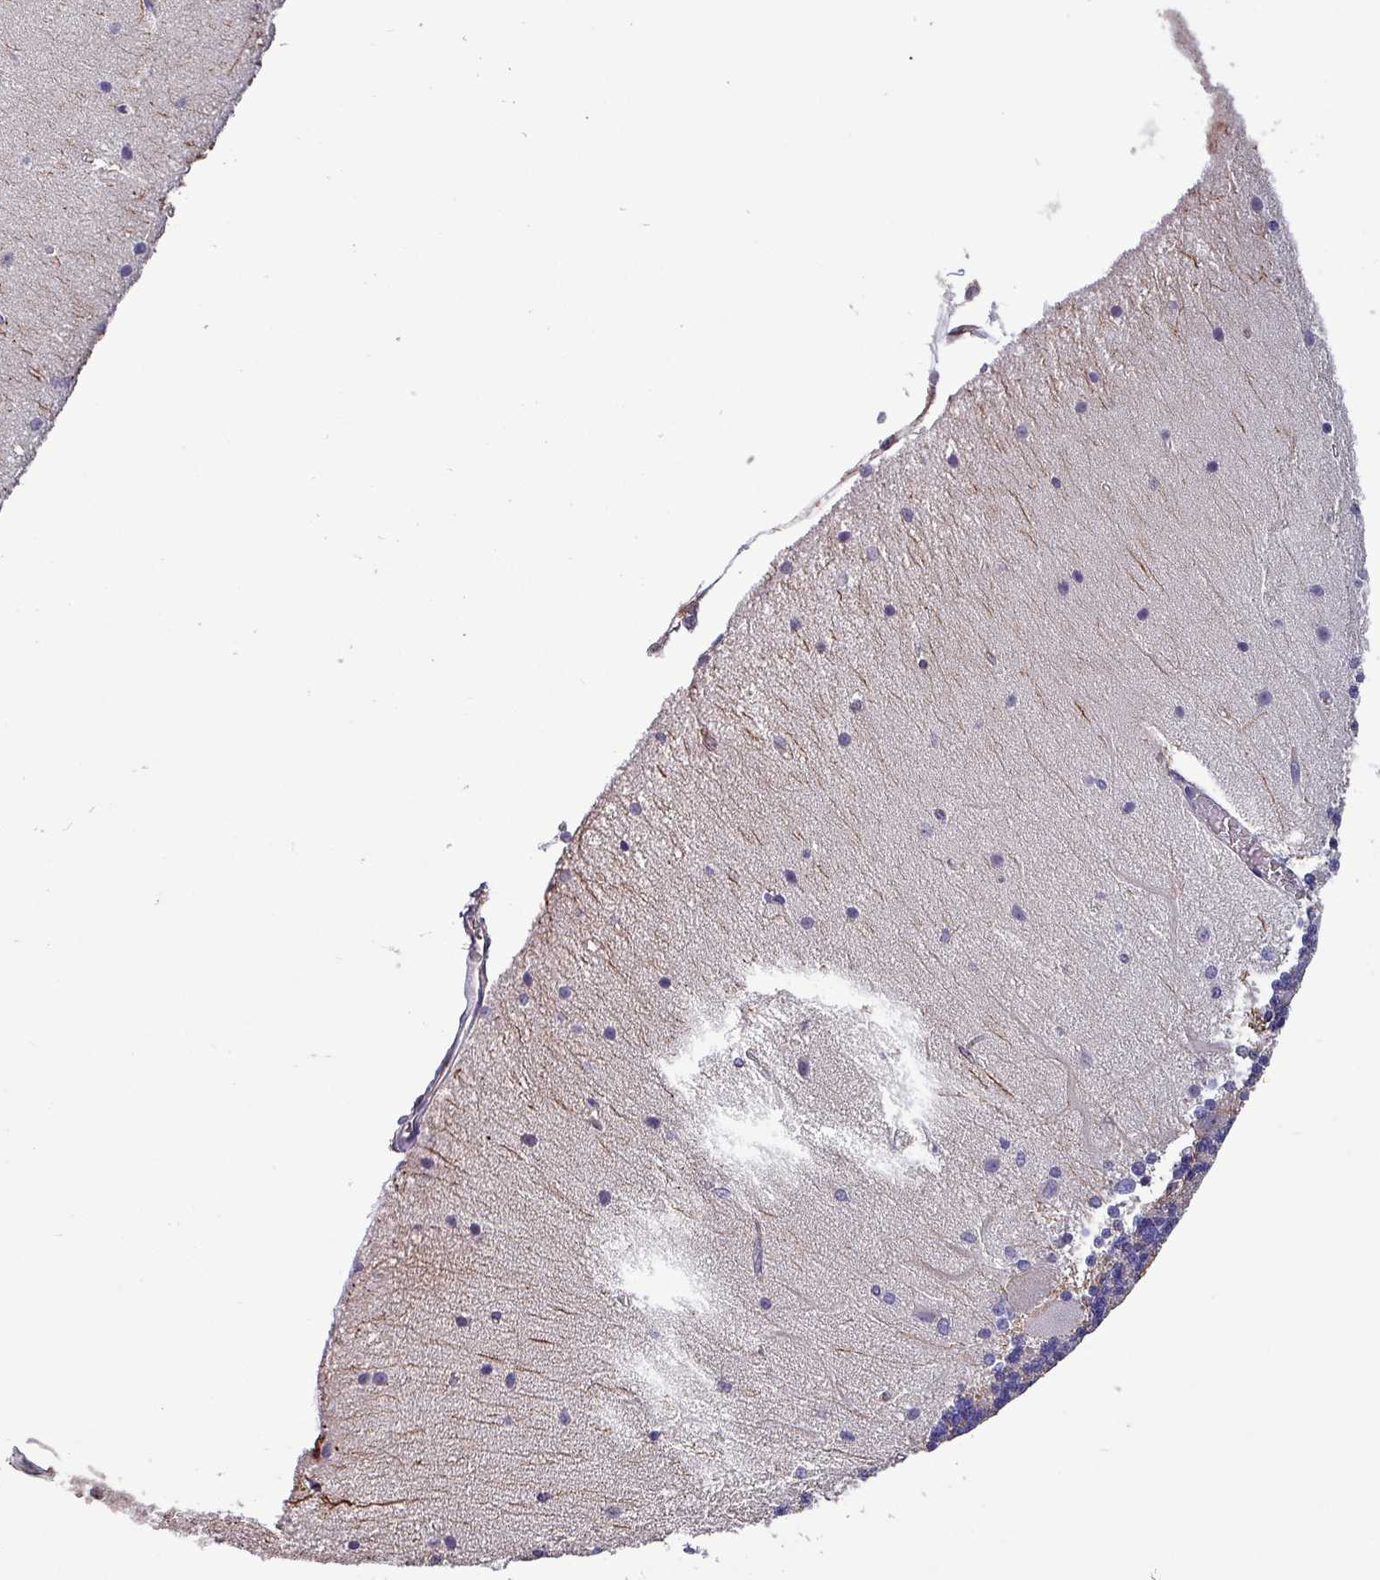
{"staining": {"intensity": "negative", "quantity": "none", "location": "none"}, "tissue": "cerebellum", "cell_type": "Cells in granular layer", "image_type": "normal", "snomed": [{"axis": "morphology", "description": "Normal tissue, NOS"}, {"axis": "topography", "description": "Cerebellum"}], "caption": "Immunohistochemical staining of normal cerebellum shows no significant expression in cells in granular layer.", "gene": "HTRA4", "patient": {"sex": "female", "age": 54}}